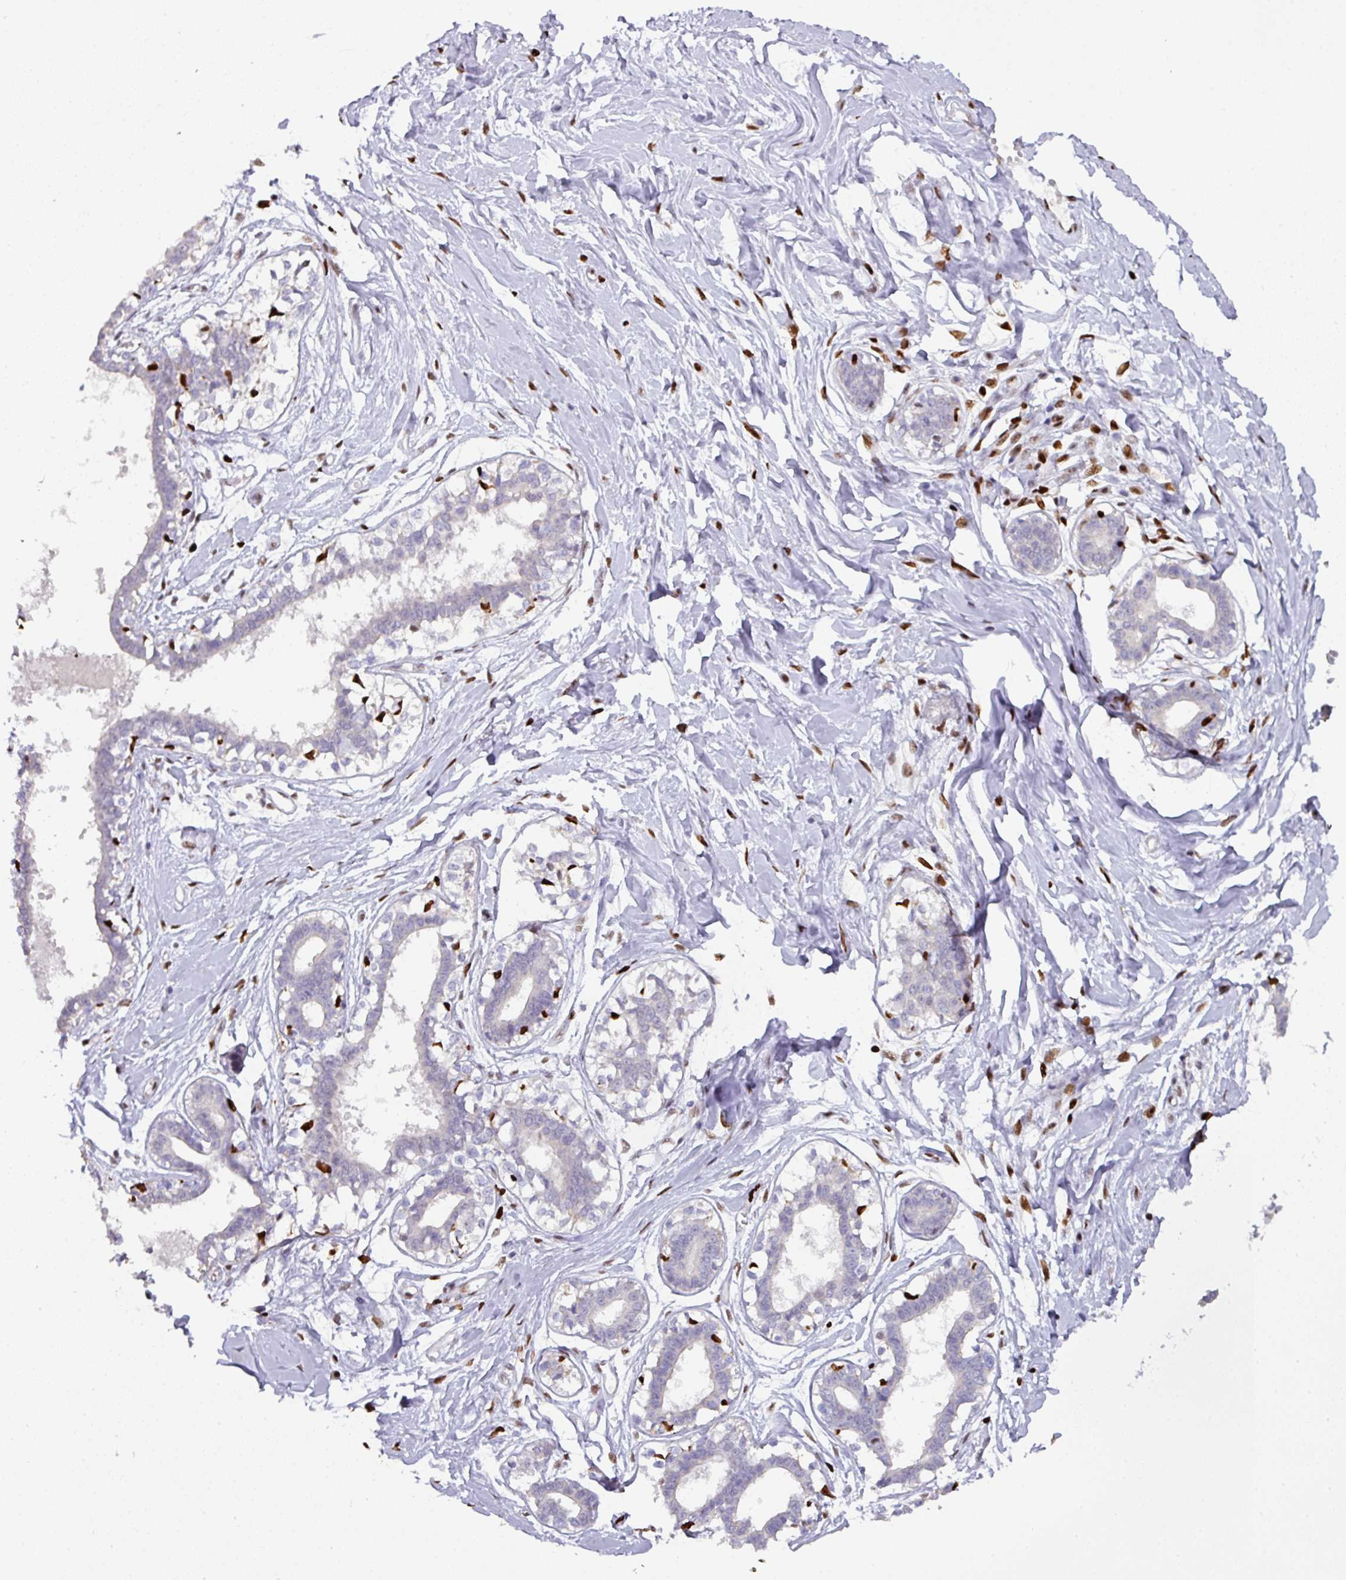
{"staining": {"intensity": "negative", "quantity": "none", "location": "none"}, "tissue": "breast", "cell_type": "Adipocytes", "image_type": "normal", "snomed": [{"axis": "morphology", "description": "Normal tissue, NOS"}, {"axis": "topography", "description": "Breast"}], "caption": "Immunohistochemical staining of unremarkable human breast reveals no significant staining in adipocytes. Nuclei are stained in blue.", "gene": "SAMHD1", "patient": {"sex": "female", "age": 45}}